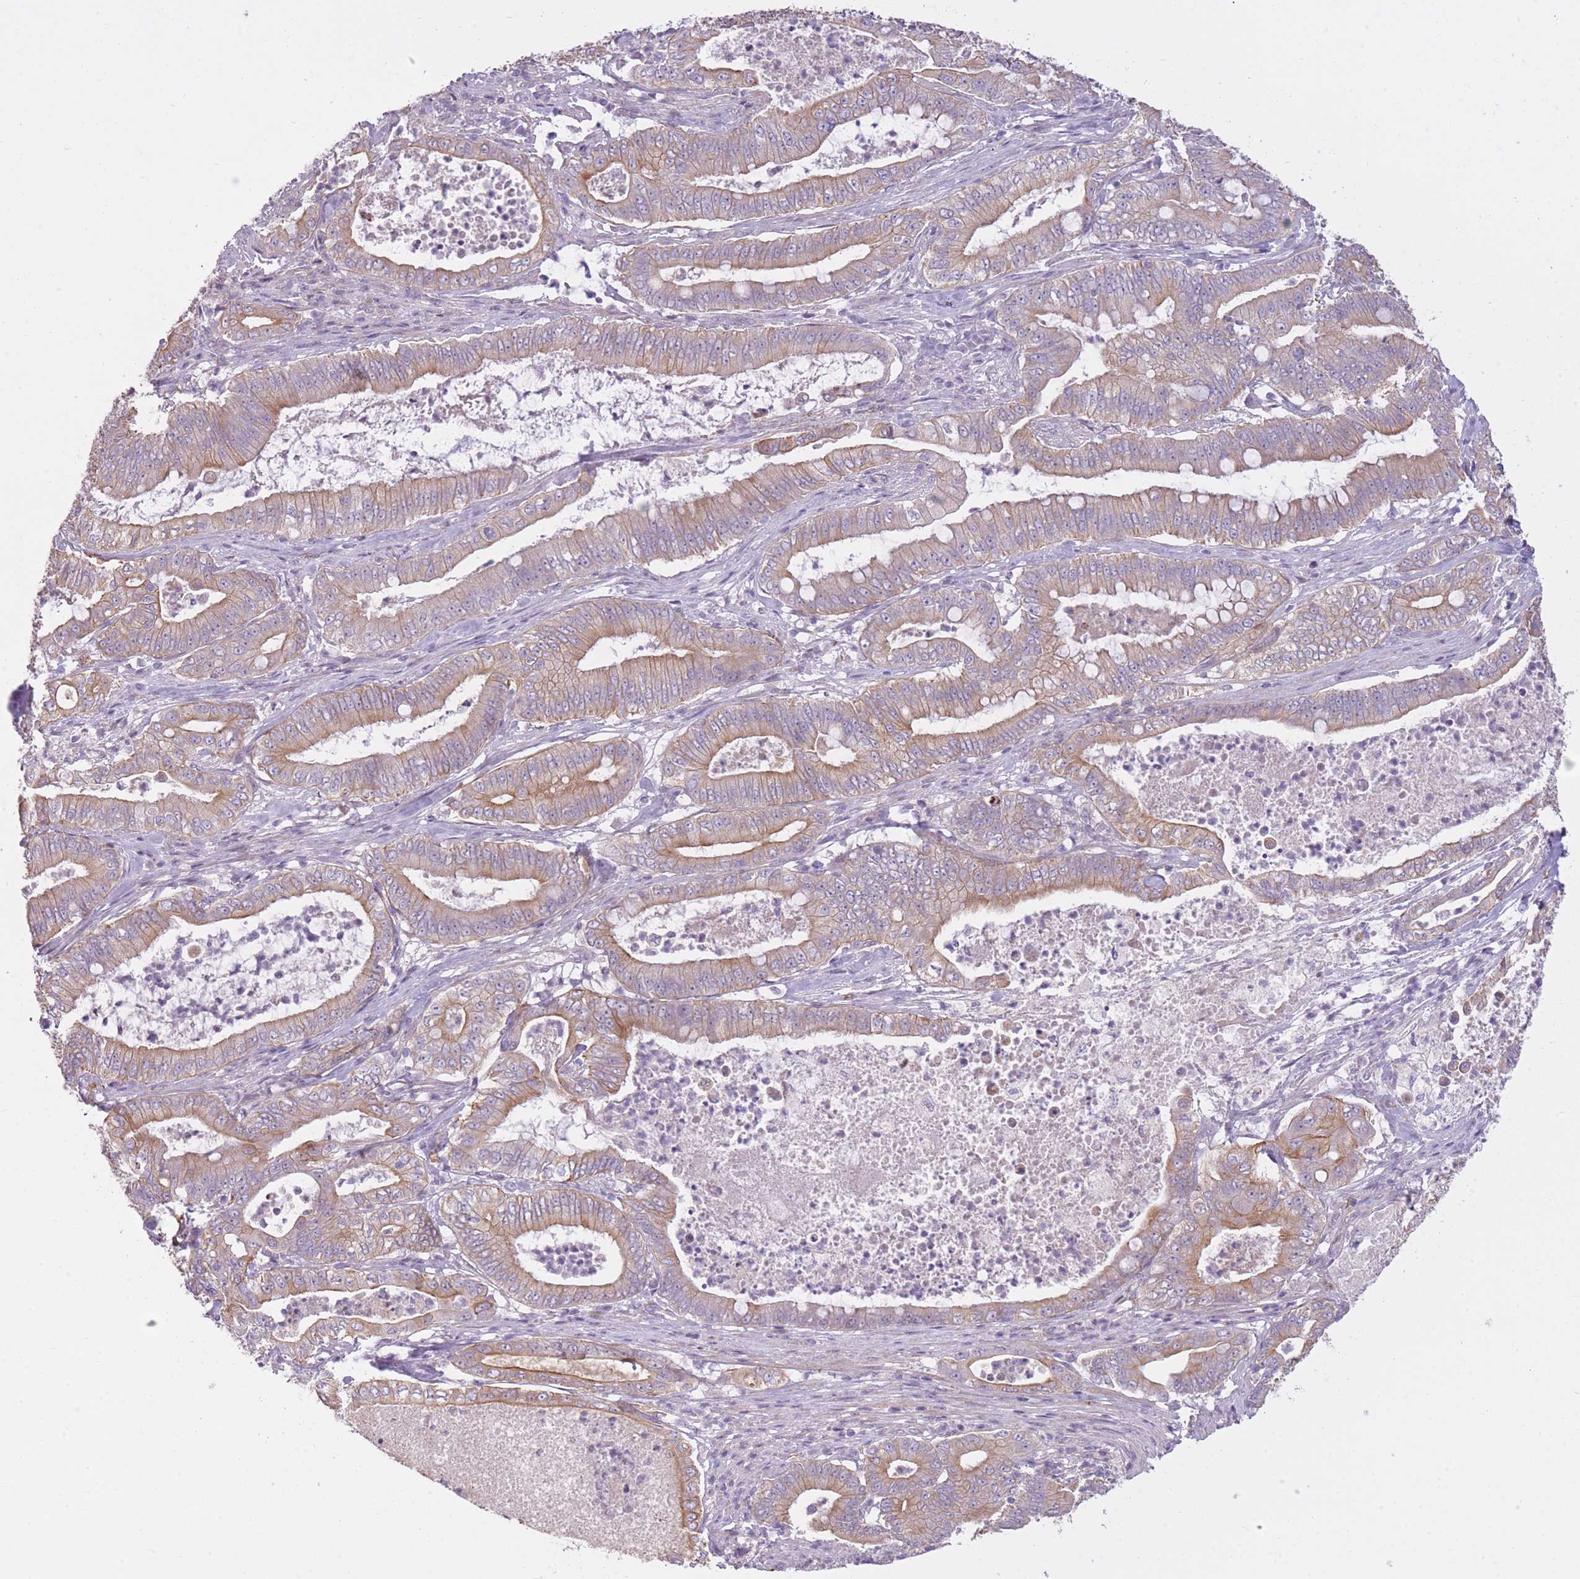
{"staining": {"intensity": "moderate", "quantity": "25%-75%", "location": "cytoplasmic/membranous"}, "tissue": "pancreatic cancer", "cell_type": "Tumor cells", "image_type": "cancer", "snomed": [{"axis": "morphology", "description": "Adenocarcinoma, NOS"}, {"axis": "topography", "description": "Pancreas"}], "caption": "High-power microscopy captured an IHC micrograph of pancreatic cancer, revealing moderate cytoplasmic/membranous positivity in approximately 25%-75% of tumor cells.", "gene": "REV1", "patient": {"sex": "male", "age": 71}}